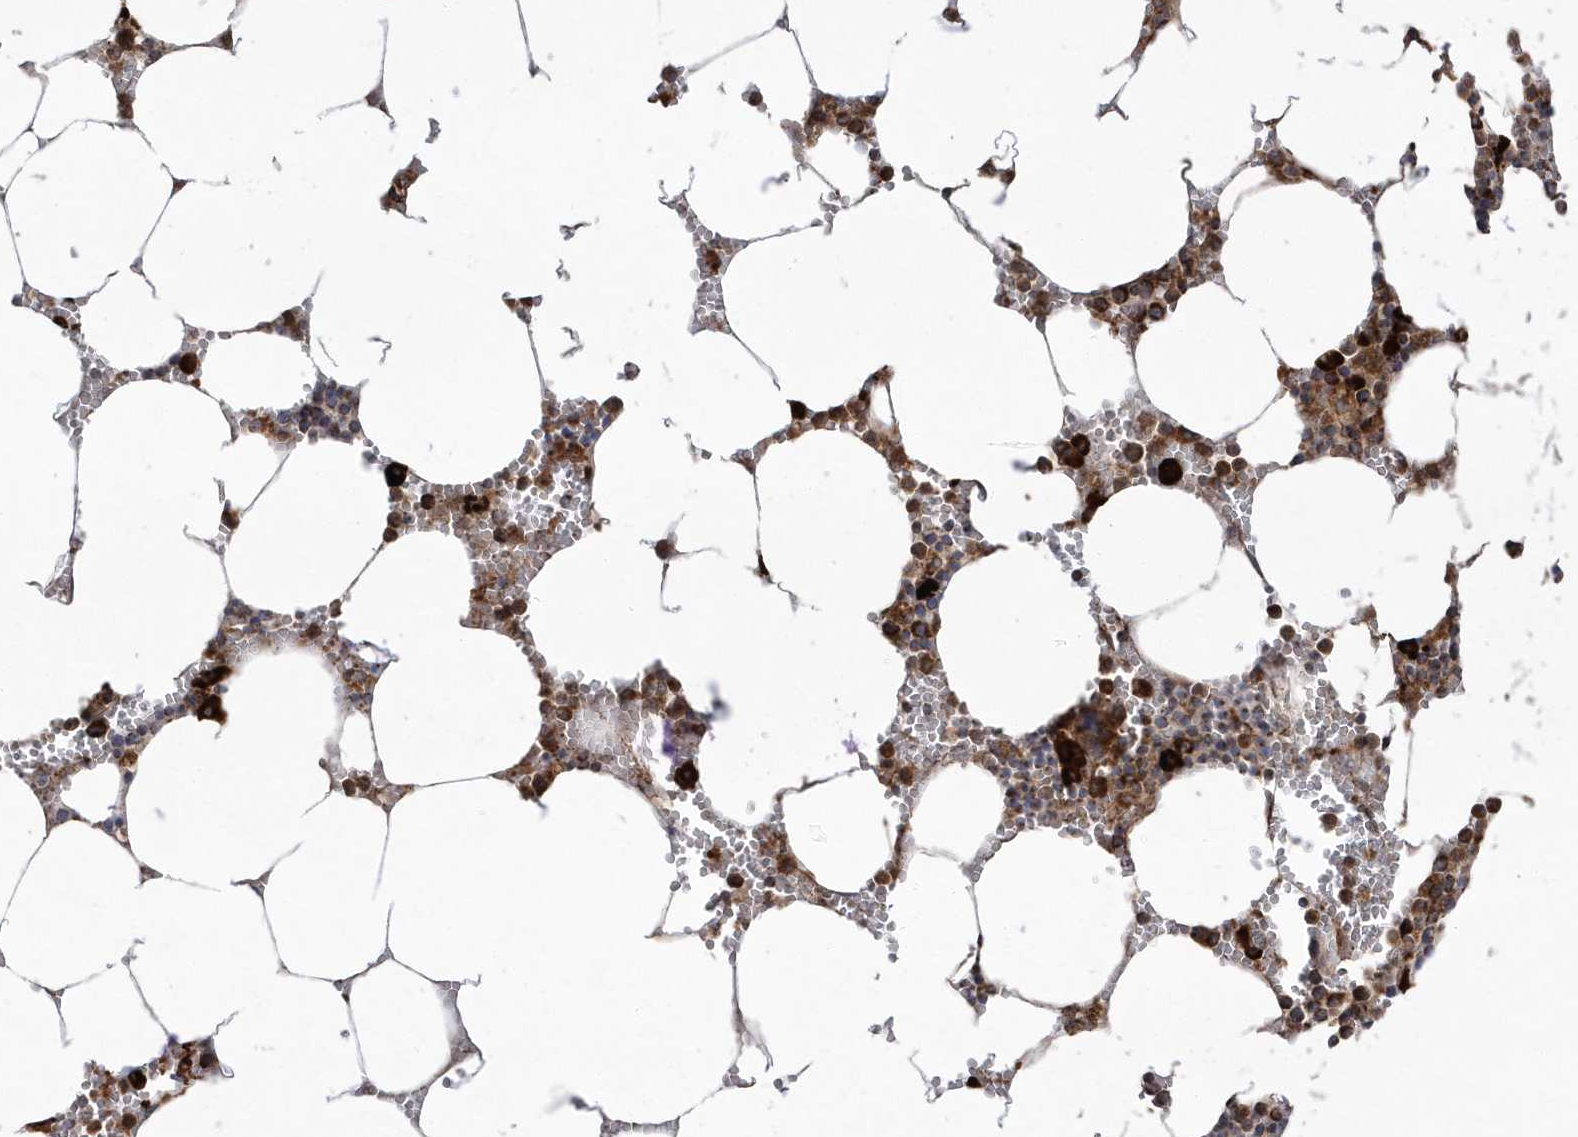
{"staining": {"intensity": "strong", "quantity": "25%-75%", "location": "cytoplasmic/membranous"}, "tissue": "bone marrow", "cell_type": "Hematopoietic cells", "image_type": "normal", "snomed": [{"axis": "morphology", "description": "Normal tissue, NOS"}, {"axis": "topography", "description": "Bone marrow"}], "caption": "DAB (3,3'-diaminobenzidine) immunohistochemical staining of normal human bone marrow displays strong cytoplasmic/membranous protein positivity in about 25%-75% of hematopoietic cells. (brown staining indicates protein expression, while blue staining denotes nuclei).", "gene": "SH3BP2", "patient": {"sex": "male", "age": 70}}